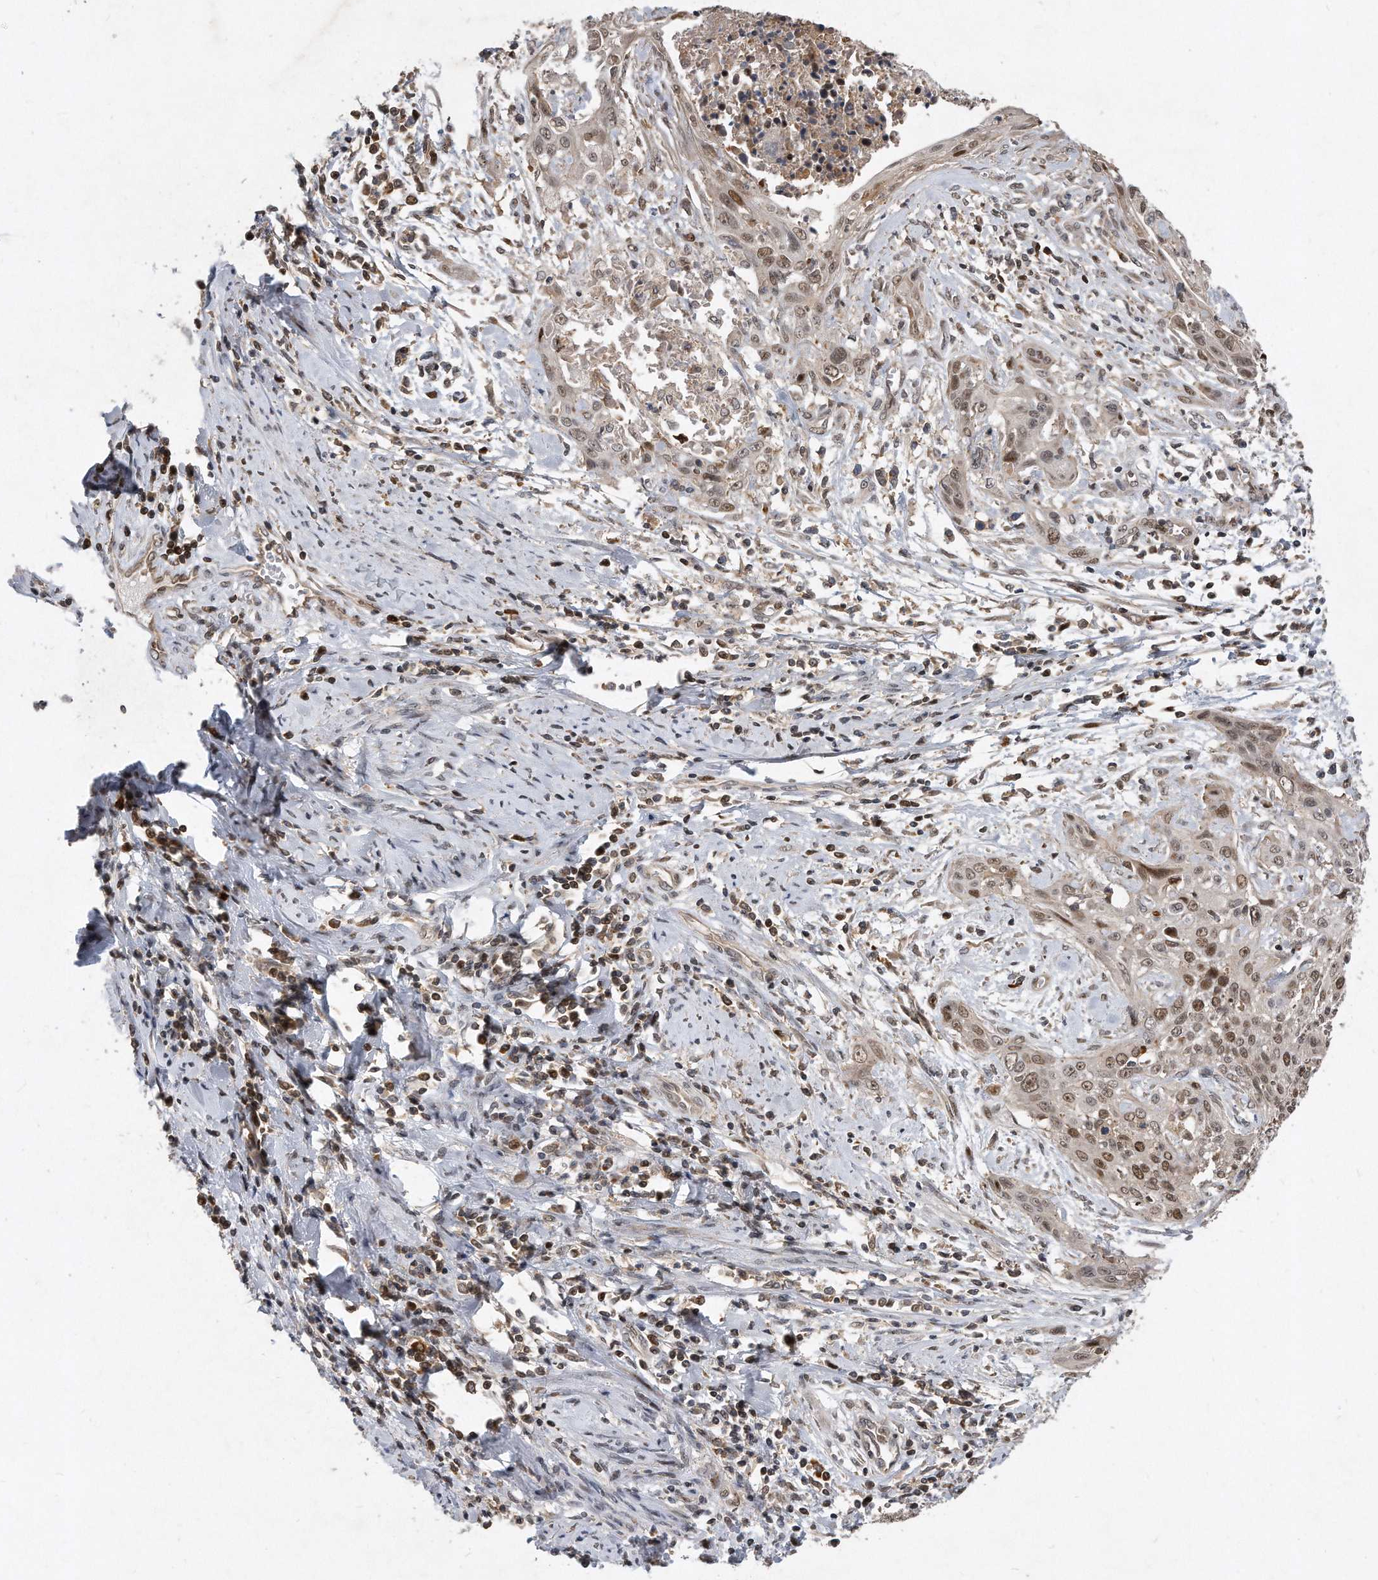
{"staining": {"intensity": "moderate", "quantity": ">75%", "location": "nuclear"}, "tissue": "cervical cancer", "cell_type": "Tumor cells", "image_type": "cancer", "snomed": [{"axis": "morphology", "description": "Squamous cell carcinoma, NOS"}, {"axis": "topography", "description": "Cervix"}], "caption": "Human cervical cancer (squamous cell carcinoma) stained for a protein (brown) displays moderate nuclear positive expression in approximately >75% of tumor cells.", "gene": "PGBD2", "patient": {"sex": "female", "age": 55}}